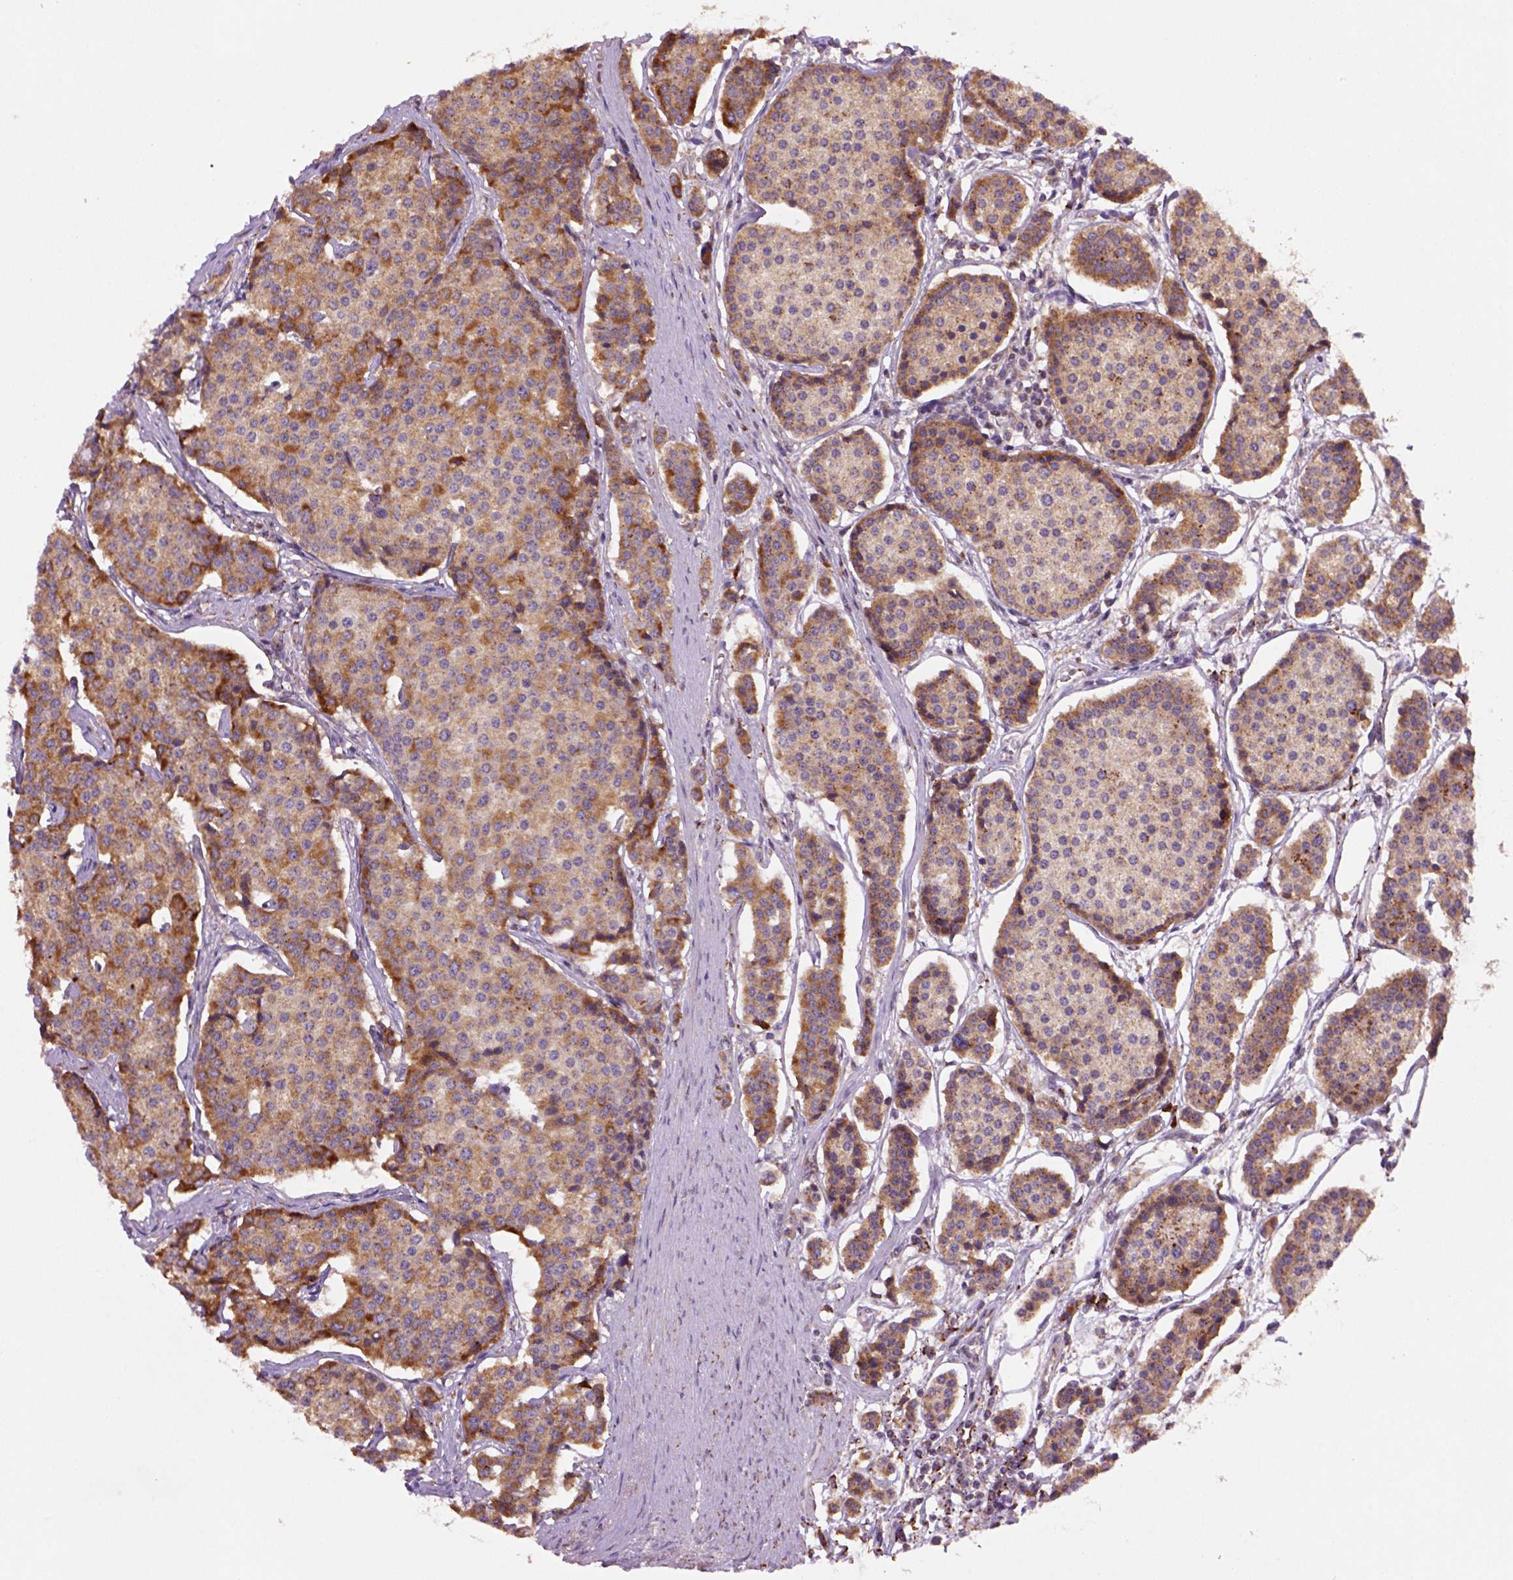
{"staining": {"intensity": "moderate", "quantity": ">75%", "location": "cytoplasmic/membranous"}, "tissue": "carcinoid", "cell_type": "Tumor cells", "image_type": "cancer", "snomed": [{"axis": "morphology", "description": "Carcinoid, malignant, NOS"}, {"axis": "topography", "description": "Small intestine"}], "caption": "Carcinoid (malignant) tissue demonstrates moderate cytoplasmic/membranous positivity in approximately >75% of tumor cells", "gene": "FZD7", "patient": {"sex": "female", "age": 65}}